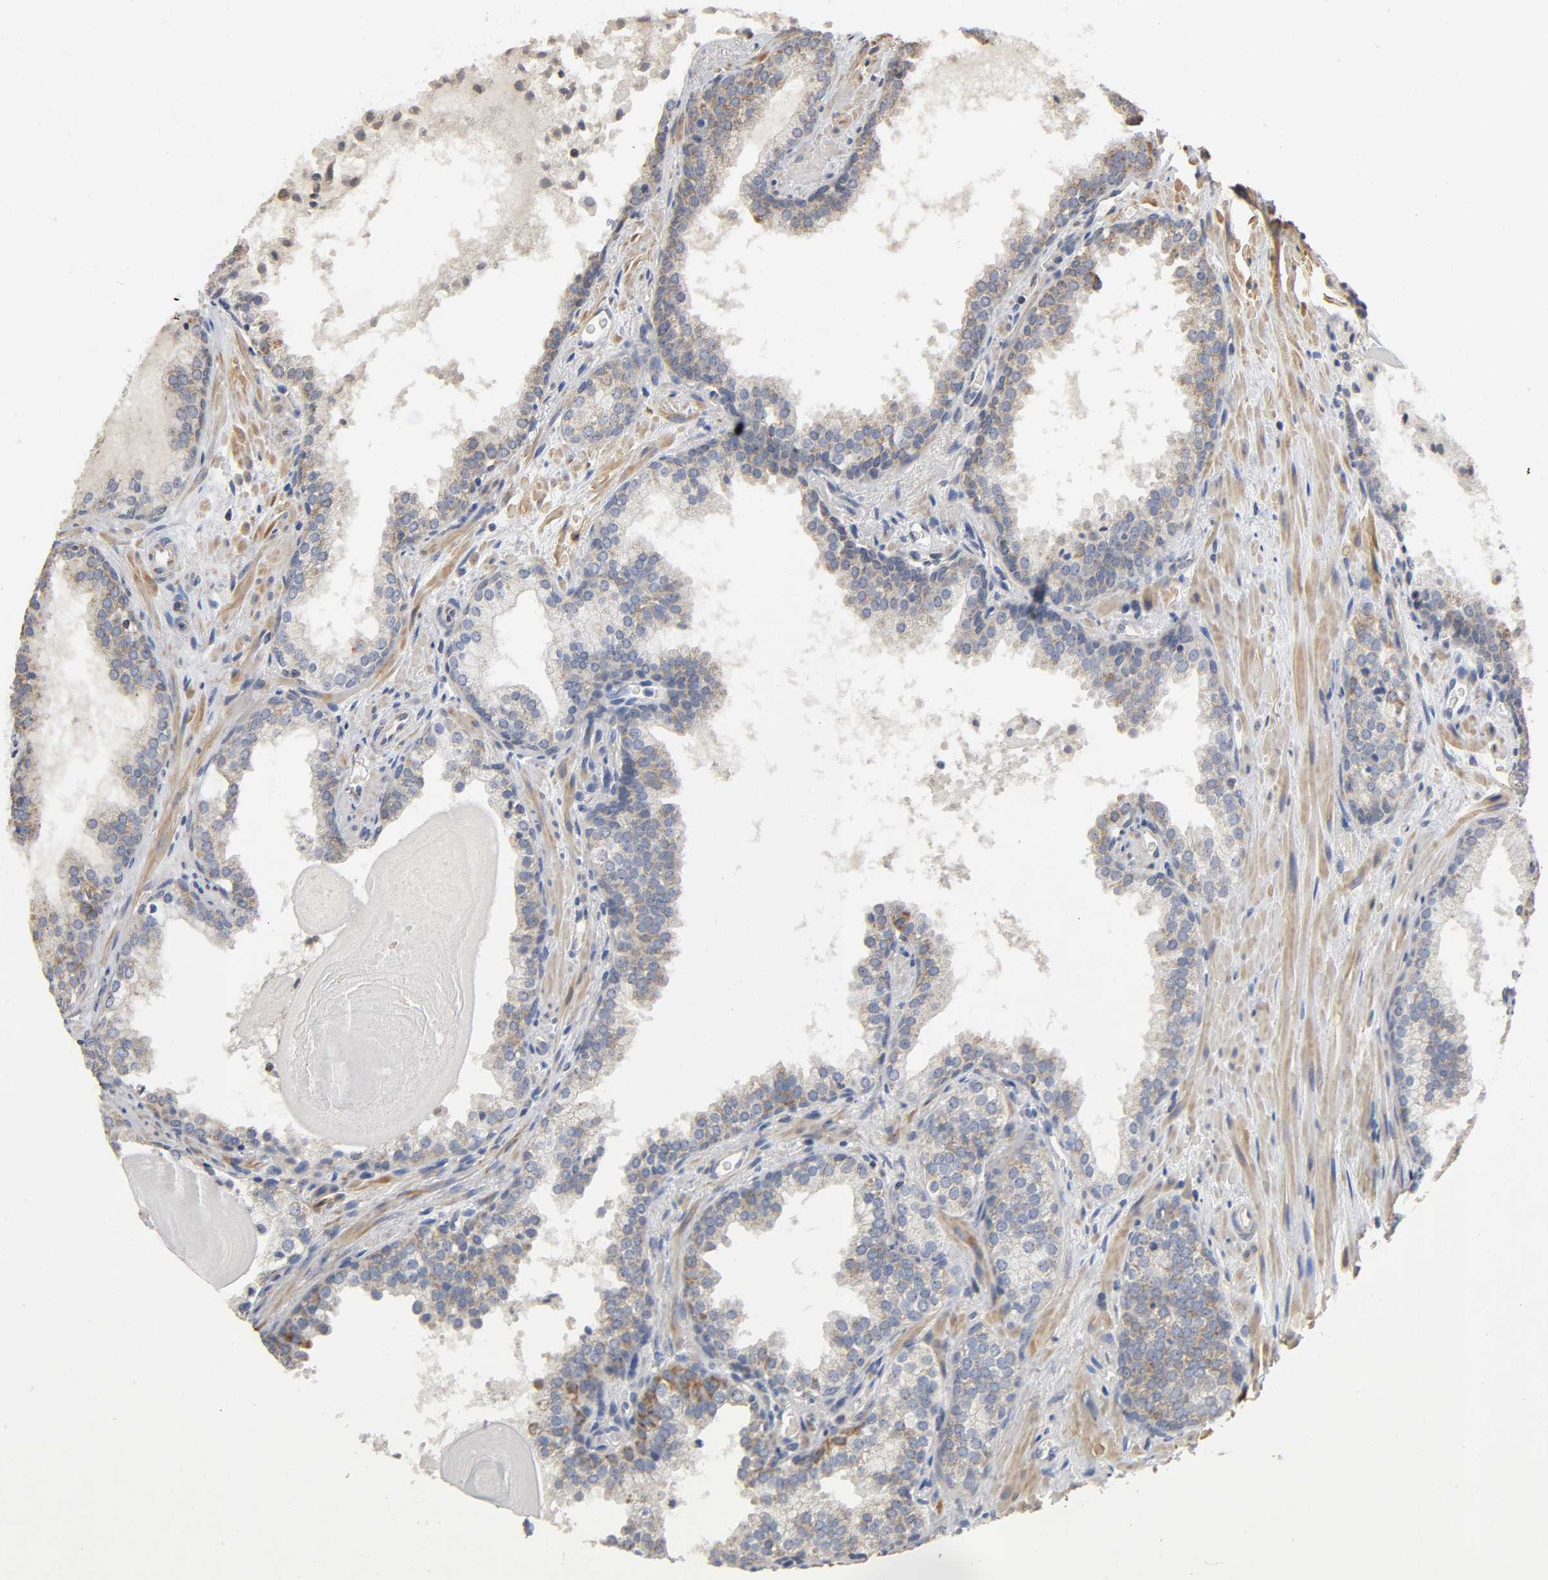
{"staining": {"intensity": "moderate", "quantity": ">75%", "location": "cytoplasmic/membranous"}, "tissue": "prostate cancer", "cell_type": "Tumor cells", "image_type": "cancer", "snomed": [{"axis": "morphology", "description": "Adenocarcinoma, Low grade"}, {"axis": "topography", "description": "Prostate"}], "caption": "Prostate cancer stained with a brown dye exhibits moderate cytoplasmic/membranous positive positivity in about >75% of tumor cells.", "gene": "SYT16", "patient": {"sex": "male", "age": 63}}